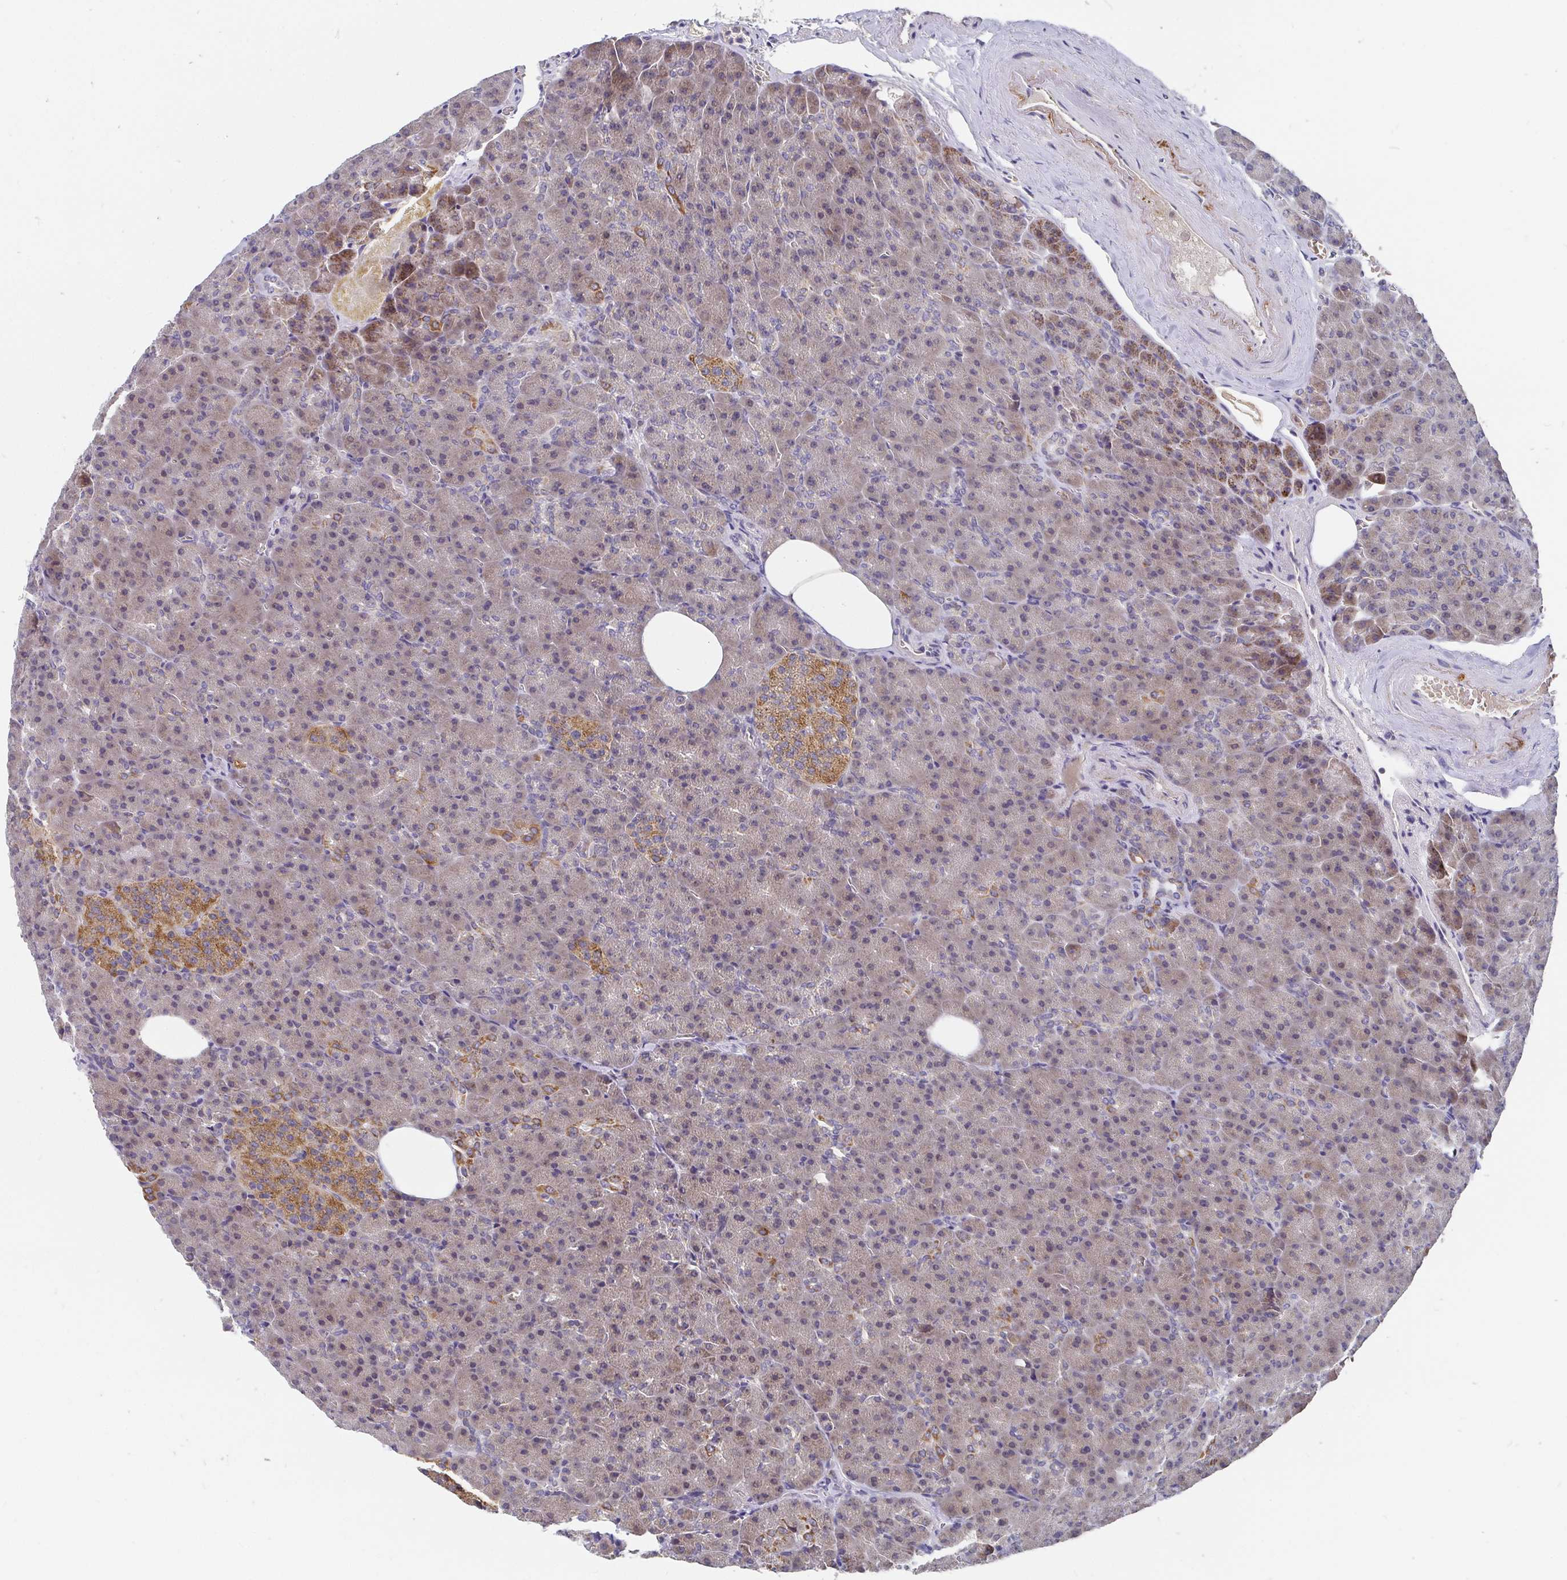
{"staining": {"intensity": "weak", "quantity": "<25%", "location": "cytoplasmic/membranous"}, "tissue": "pancreas", "cell_type": "Exocrine glandular cells", "image_type": "normal", "snomed": [{"axis": "morphology", "description": "Normal tissue, NOS"}, {"axis": "topography", "description": "Pancreas"}], "caption": "The micrograph exhibits no staining of exocrine glandular cells in normal pancreas. Brightfield microscopy of IHC stained with DAB (3,3'-diaminobenzidine) (brown) and hematoxylin (blue), captured at high magnification.", "gene": "PDF", "patient": {"sex": "female", "age": 74}}